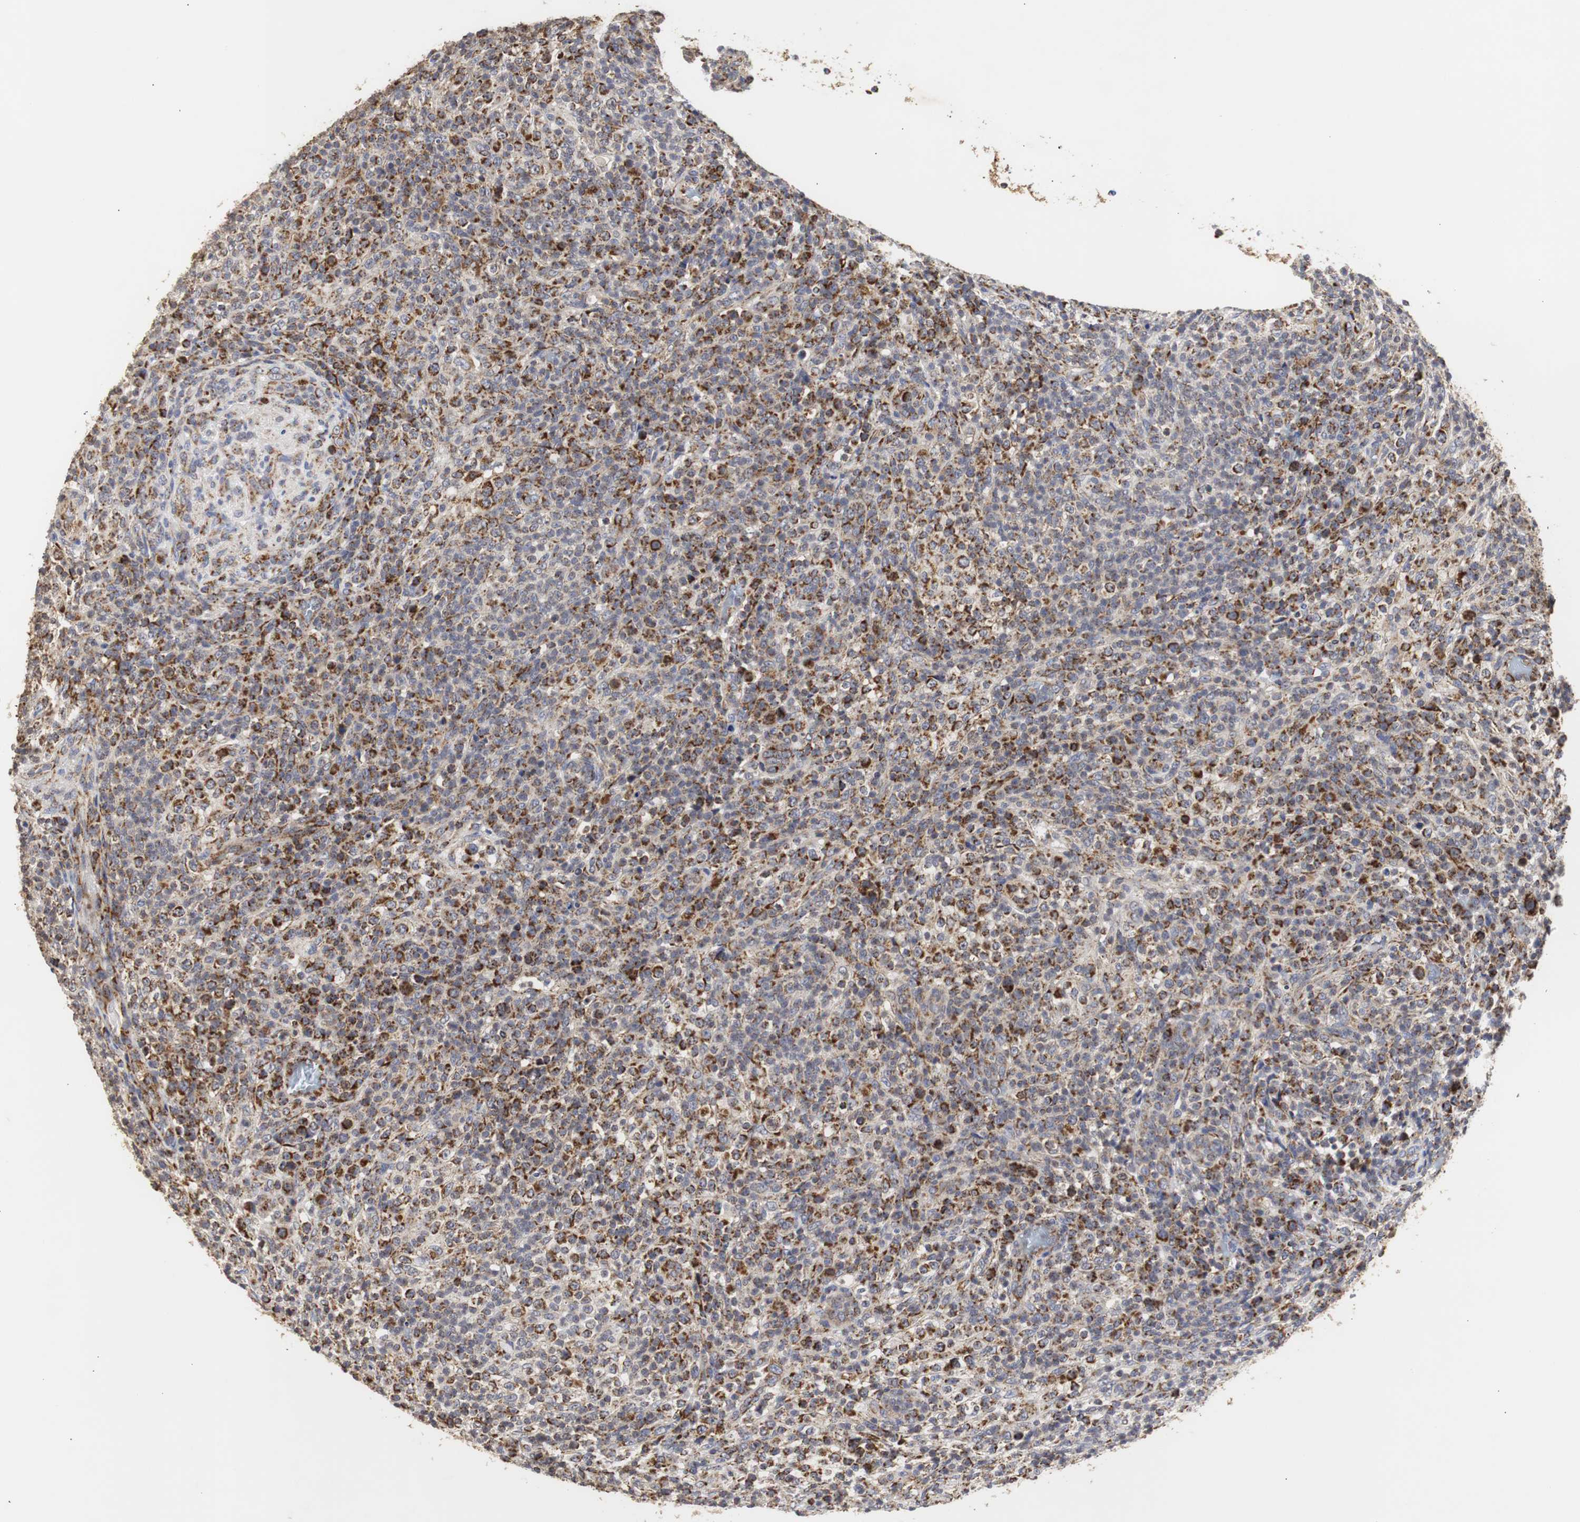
{"staining": {"intensity": "strong", "quantity": ">75%", "location": "cytoplasmic/membranous"}, "tissue": "lymphoma", "cell_type": "Tumor cells", "image_type": "cancer", "snomed": [{"axis": "morphology", "description": "Malignant lymphoma, non-Hodgkin's type, High grade"}, {"axis": "topography", "description": "Lymph node"}], "caption": "An IHC image of neoplastic tissue is shown. Protein staining in brown highlights strong cytoplasmic/membranous positivity in lymphoma within tumor cells.", "gene": "HSD17B10", "patient": {"sex": "female", "age": 76}}